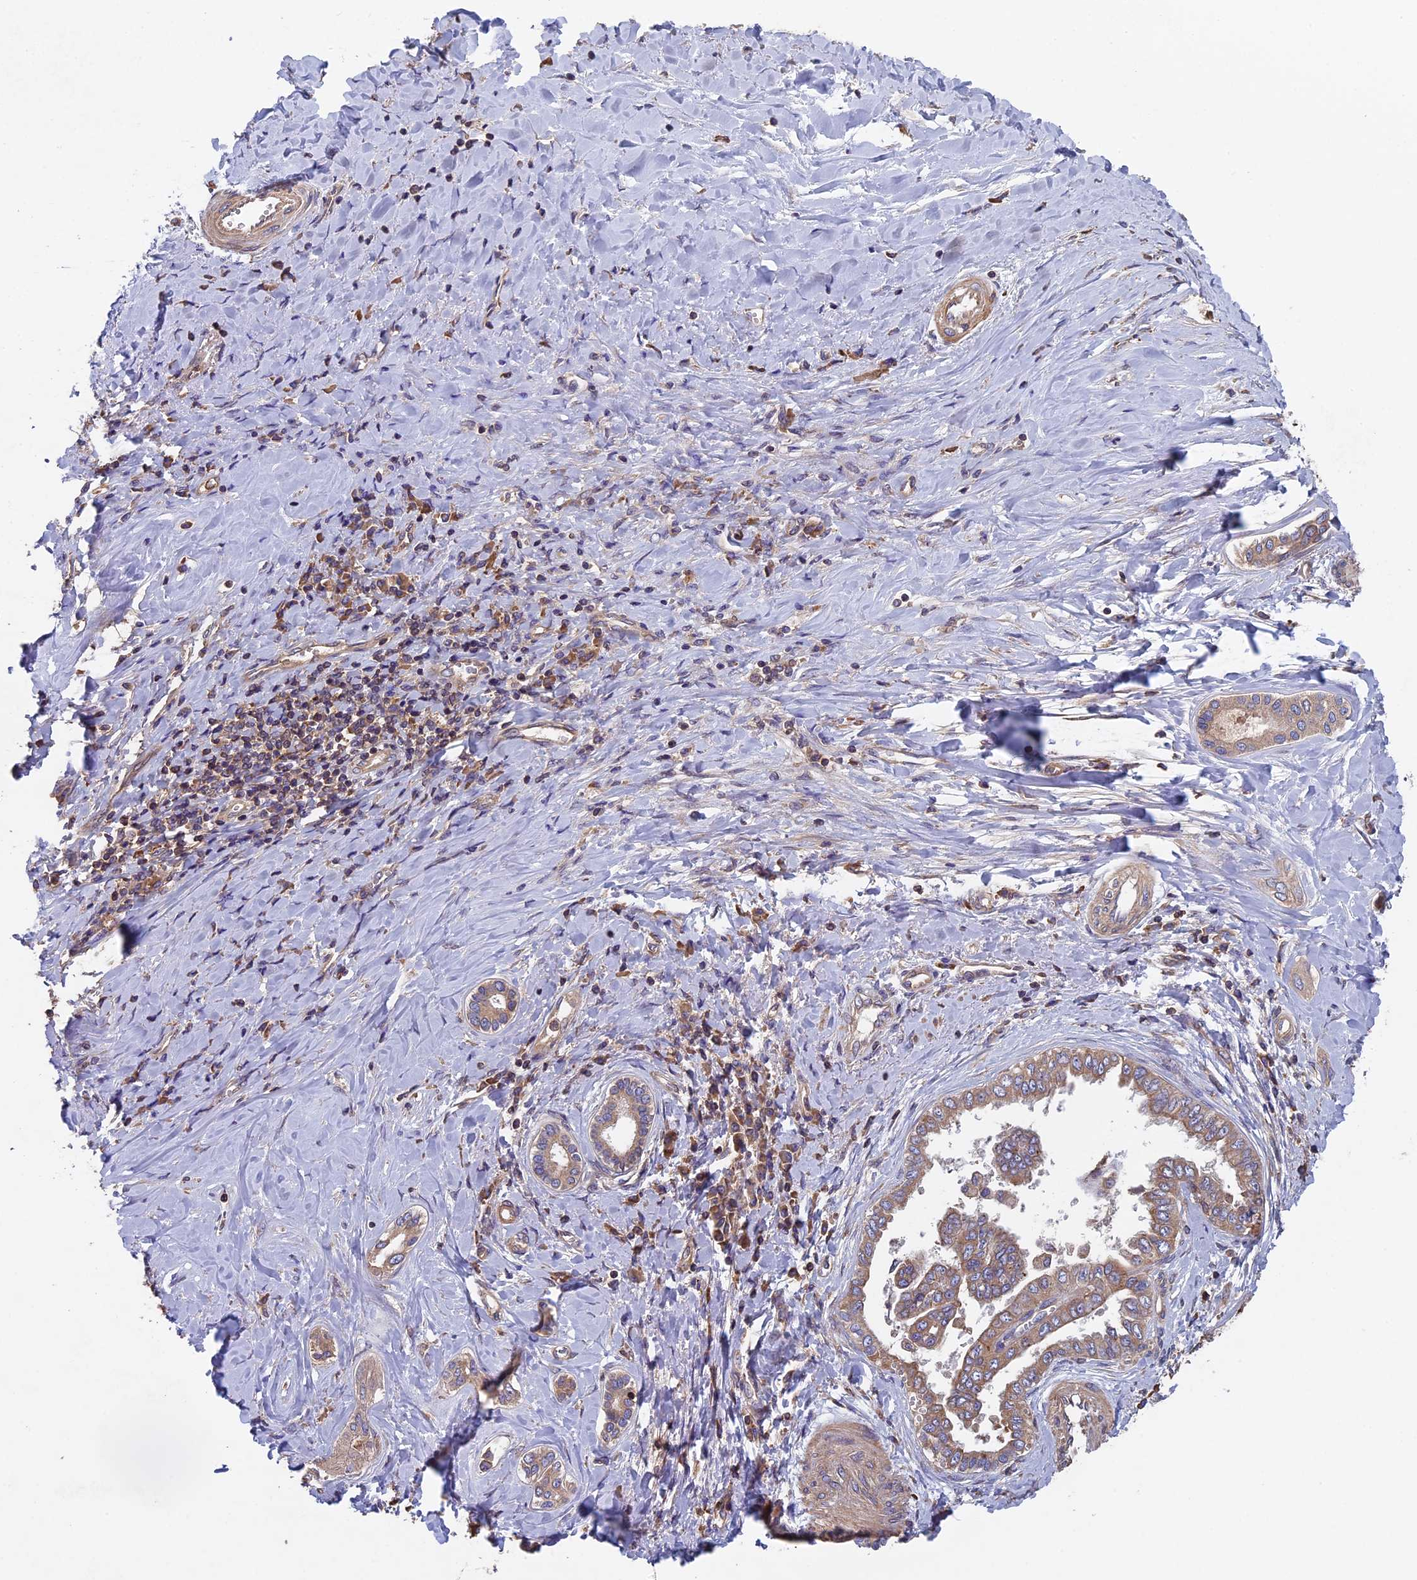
{"staining": {"intensity": "moderate", "quantity": "<25%", "location": "cytoplasmic/membranous"}, "tissue": "liver cancer", "cell_type": "Tumor cells", "image_type": "cancer", "snomed": [{"axis": "morphology", "description": "Cholangiocarcinoma"}, {"axis": "topography", "description": "Liver"}], "caption": "Immunohistochemical staining of human liver cancer (cholangiocarcinoma) demonstrates low levels of moderate cytoplasmic/membranous expression in about <25% of tumor cells. (brown staining indicates protein expression, while blue staining denotes nuclei).", "gene": "CCDC153", "patient": {"sex": "female", "age": 77}}